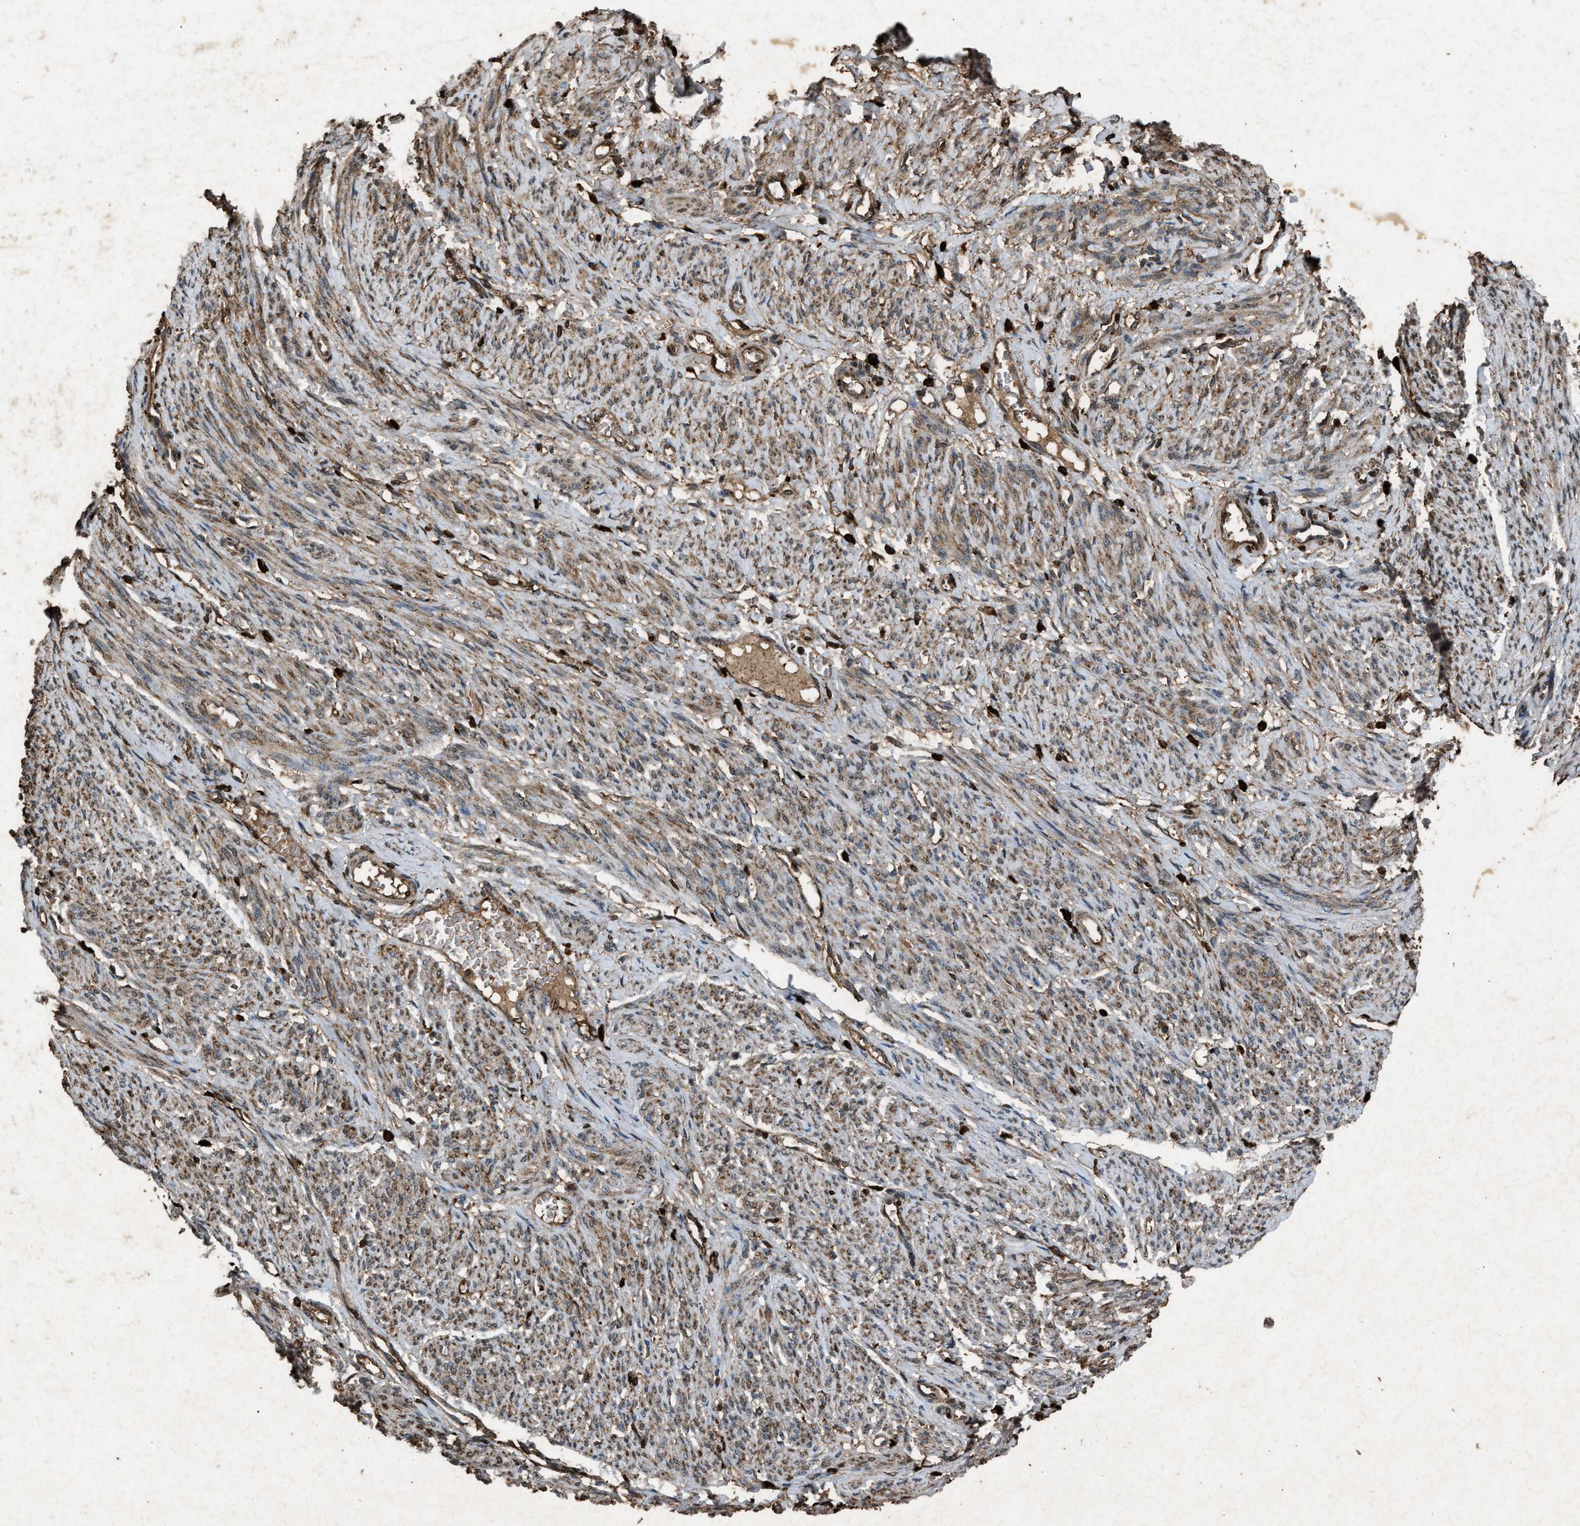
{"staining": {"intensity": "moderate", "quantity": ">75%", "location": "cytoplasmic/membranous"}, "tissue": "smooth muscle", "cell_type": "Smooth muscle cells", "image_type": "normal", "snomed": [{"axis": "morphology", "description": "Normal tissue, NOS"}, {"axis": "topography", "description": "Smooth muscle"}], "caption": "Benign smooth muscle exhibits moderate cytoplasmic/membranous expression in approximately >75% of smooth muscle cells, visualized by immunohistochemistry. (IHC, brightfield microscopy, high magnification).", "gene": "PSMD1", "patient": {"sex": "female", "age": 65}}